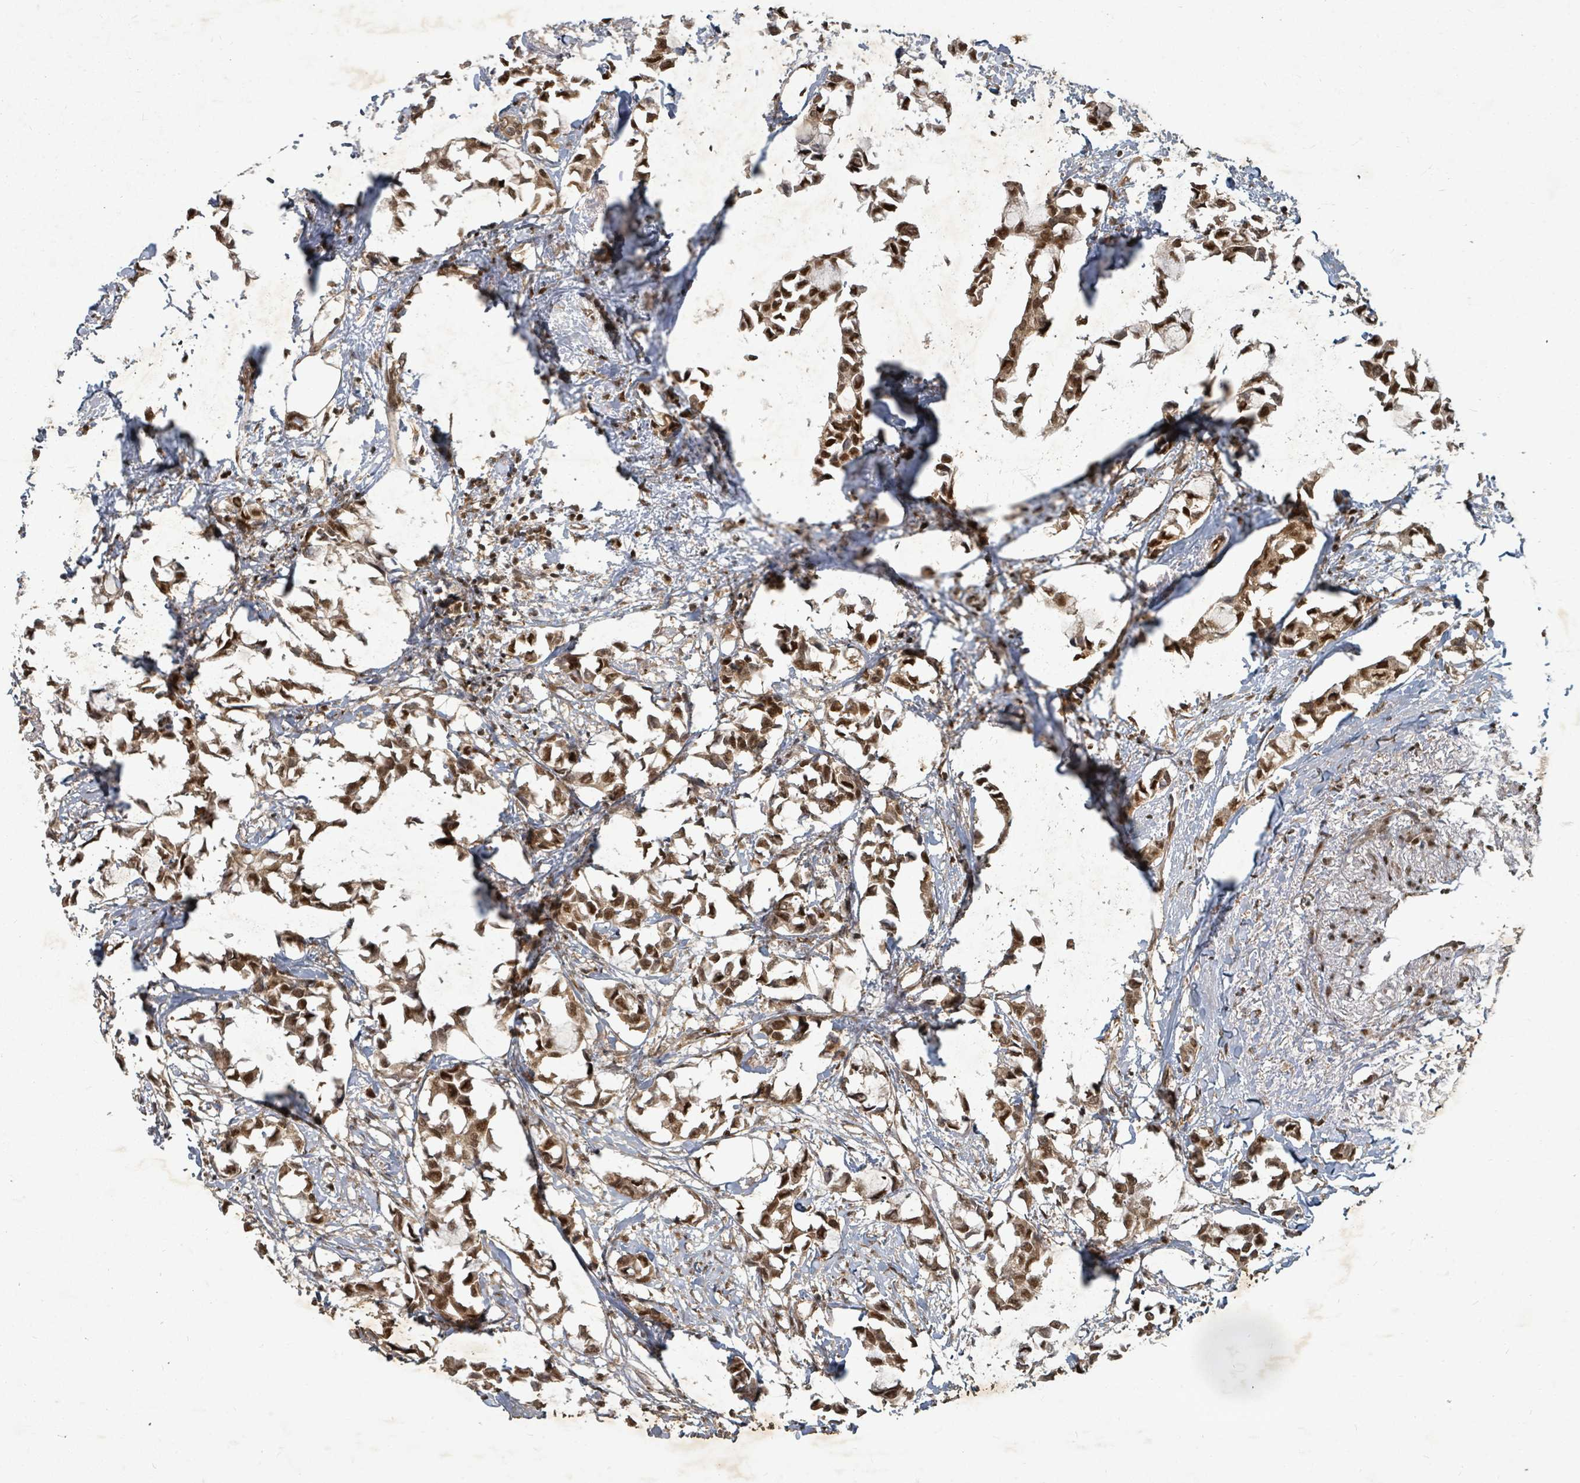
{"staining": {"intensity": "moderate", "quantity": ">75%", "location": "cytoplasmic/membranous,nuclear"}, "tissue": "breast cancer", "cell_type": "Tumor cells", "image_type": "cancer", "snomed": [{"axis": "morphology", "description": "Duct carcinoma"}, {"axis": "topography", "description": "Breast"}], "caption": "Protein analysis of breast invasive ductal carcinoma tissue shows moderate cytoplasmic/membranous and nuclear expression in approximately >75% of tumor cells. The staining is performed using DAB (3,3'-diaminobenzidine) brown chromogen to label protein expression. The nuclei are counter-stained blue using hematoxylin.", "gene": "KDM4E", "patient": {"sex": "female", "age": 73}}